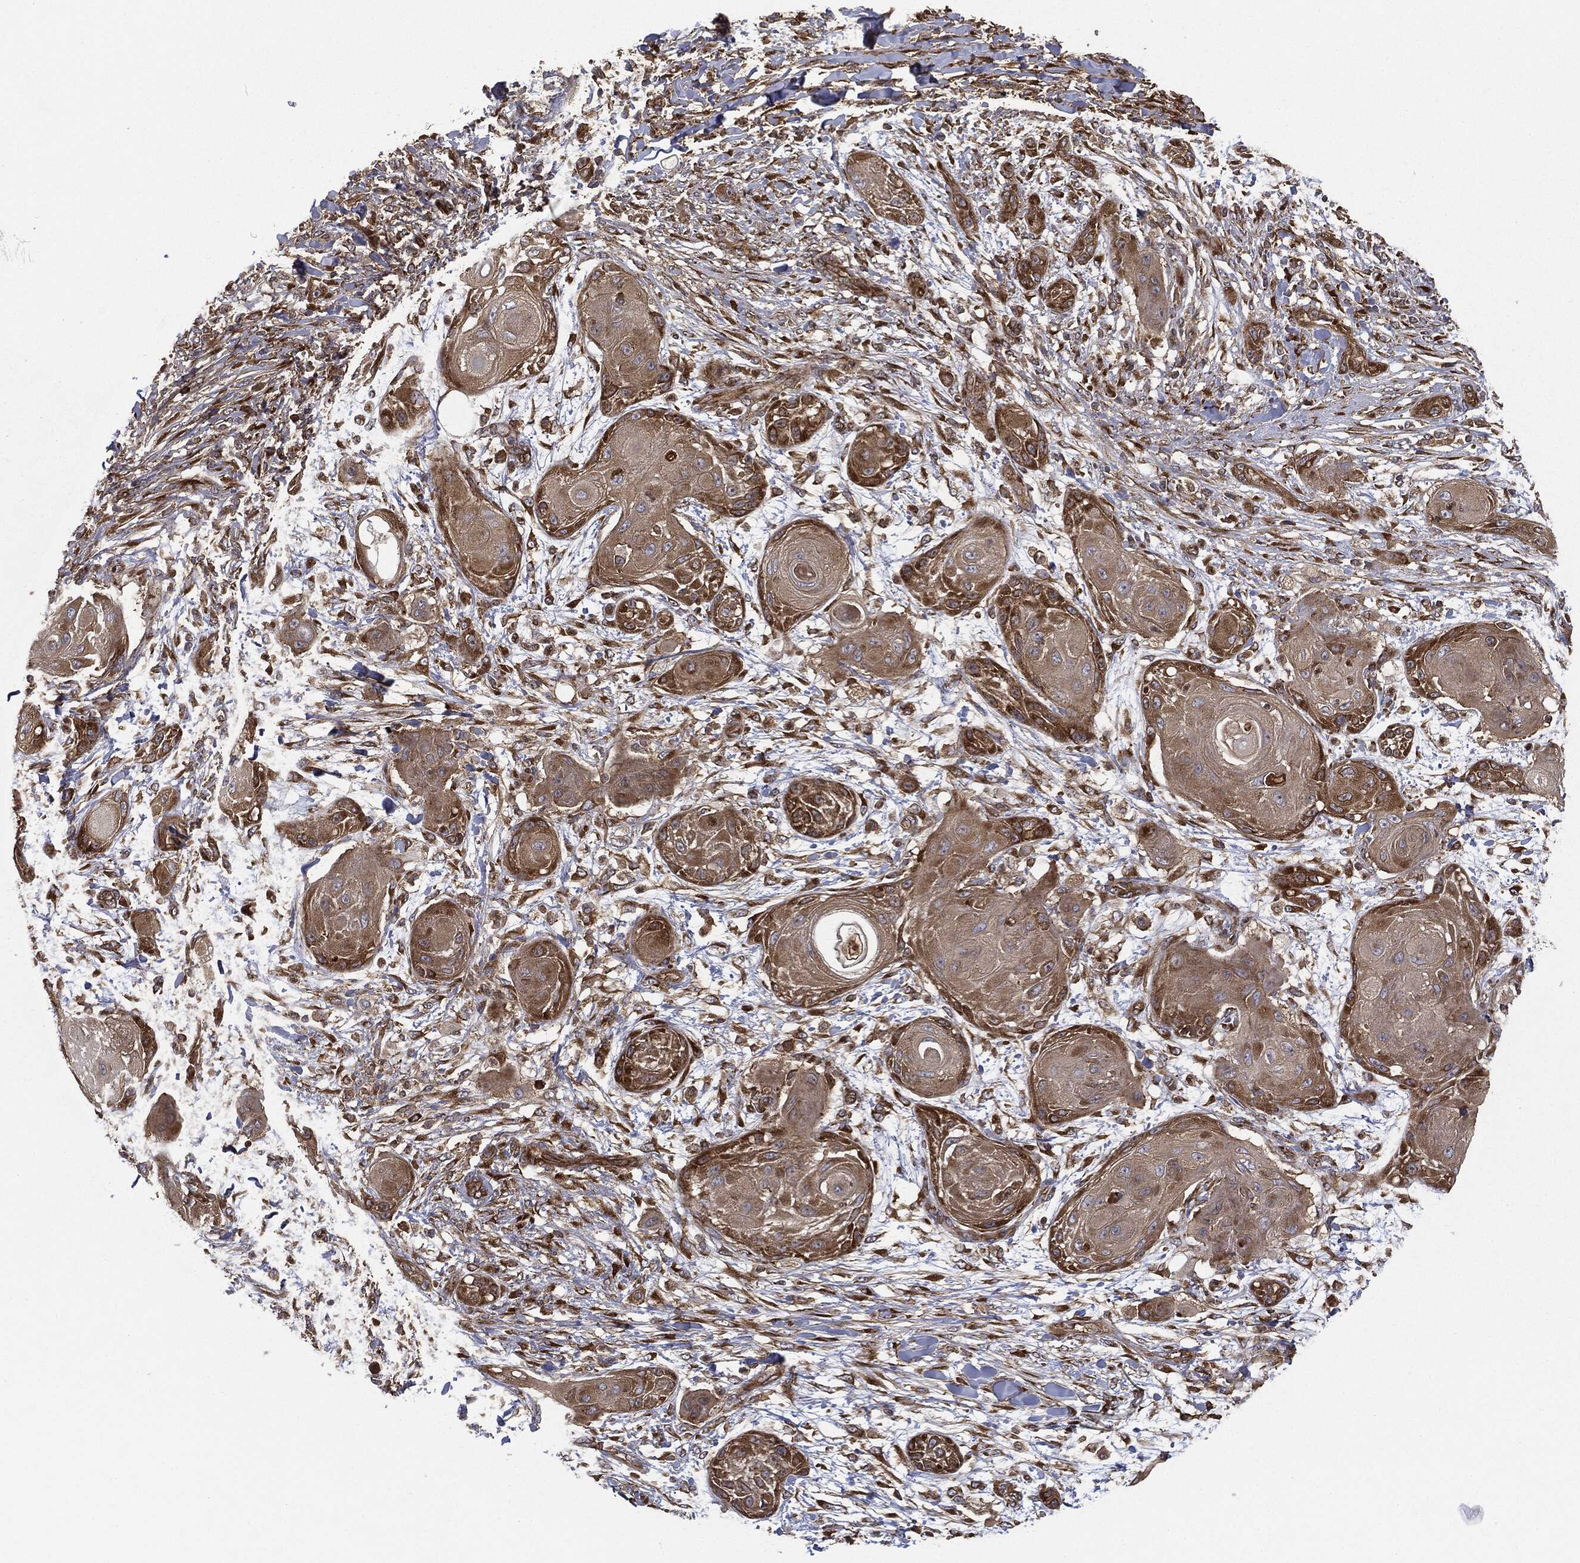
{"staining": {"intensity": "moderate", "quantity": ">75%", "location": "cytoplasmic/membranous"}, "tissue": "skin cancer", "cell_type": "Tumor cells", "image_type": "cancer", "snomed": [{"axis": "morphology", "description": "Squamous cell carcinoma, NOS"}, {"axis": "topography", "description": "Skin"}], "caption": "Immunohistochemical staining of squamous cell carcinoma (skin) shows medium levels of moderate cytoplasmic/membranous staining in about >75% of tumor cells.", "gene": "EIF2AK2", "patient": {"sex": "male", "age": 62}}